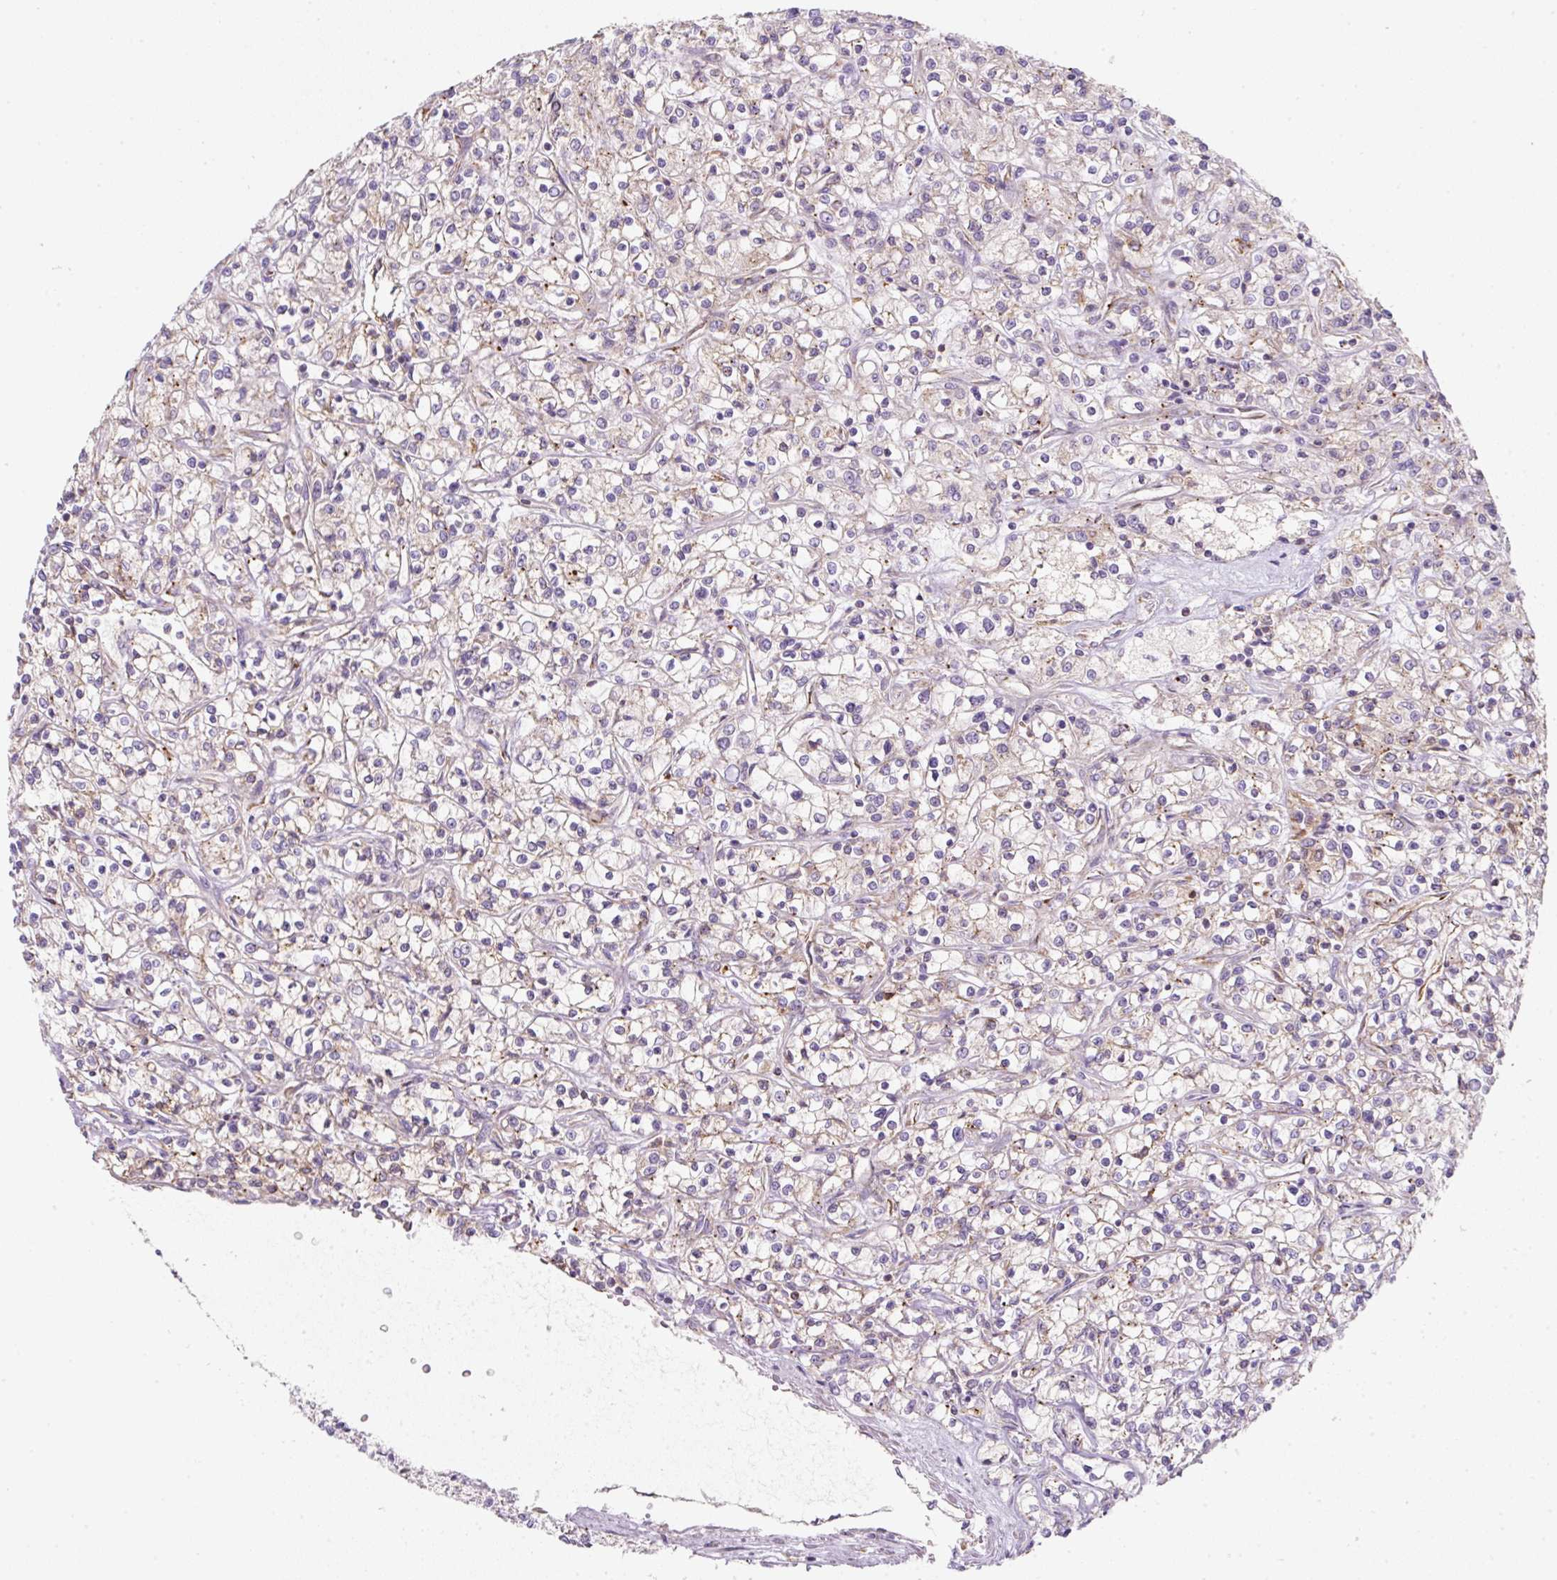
{"staining": {"intensity": "weak", "quantity": "25%-75%", "location": "cytoplasmic/membranous"}, "tissue": "renal cancer", "cell_type": "Tumor cells", "image_type": "cancer", "snomed": [{"axis": "morphology", "description": "Adenocarcinoma, NOS"}, {"axis": "topography", "description": "Kidney"}], "caption": "Immunohistochemistry (IHC) image of neoplastic tissue: renal adenocarcinoma stained using immunohistochemistry (IHC) shows low levels of weak protein expression localized specifically in the cytoplasmic/membranous of tumor cells, appearing as a cytoplasmic/membranous brown color.", "gene": "ERAP2", "patient": {"sex": "female", "age": 59}}